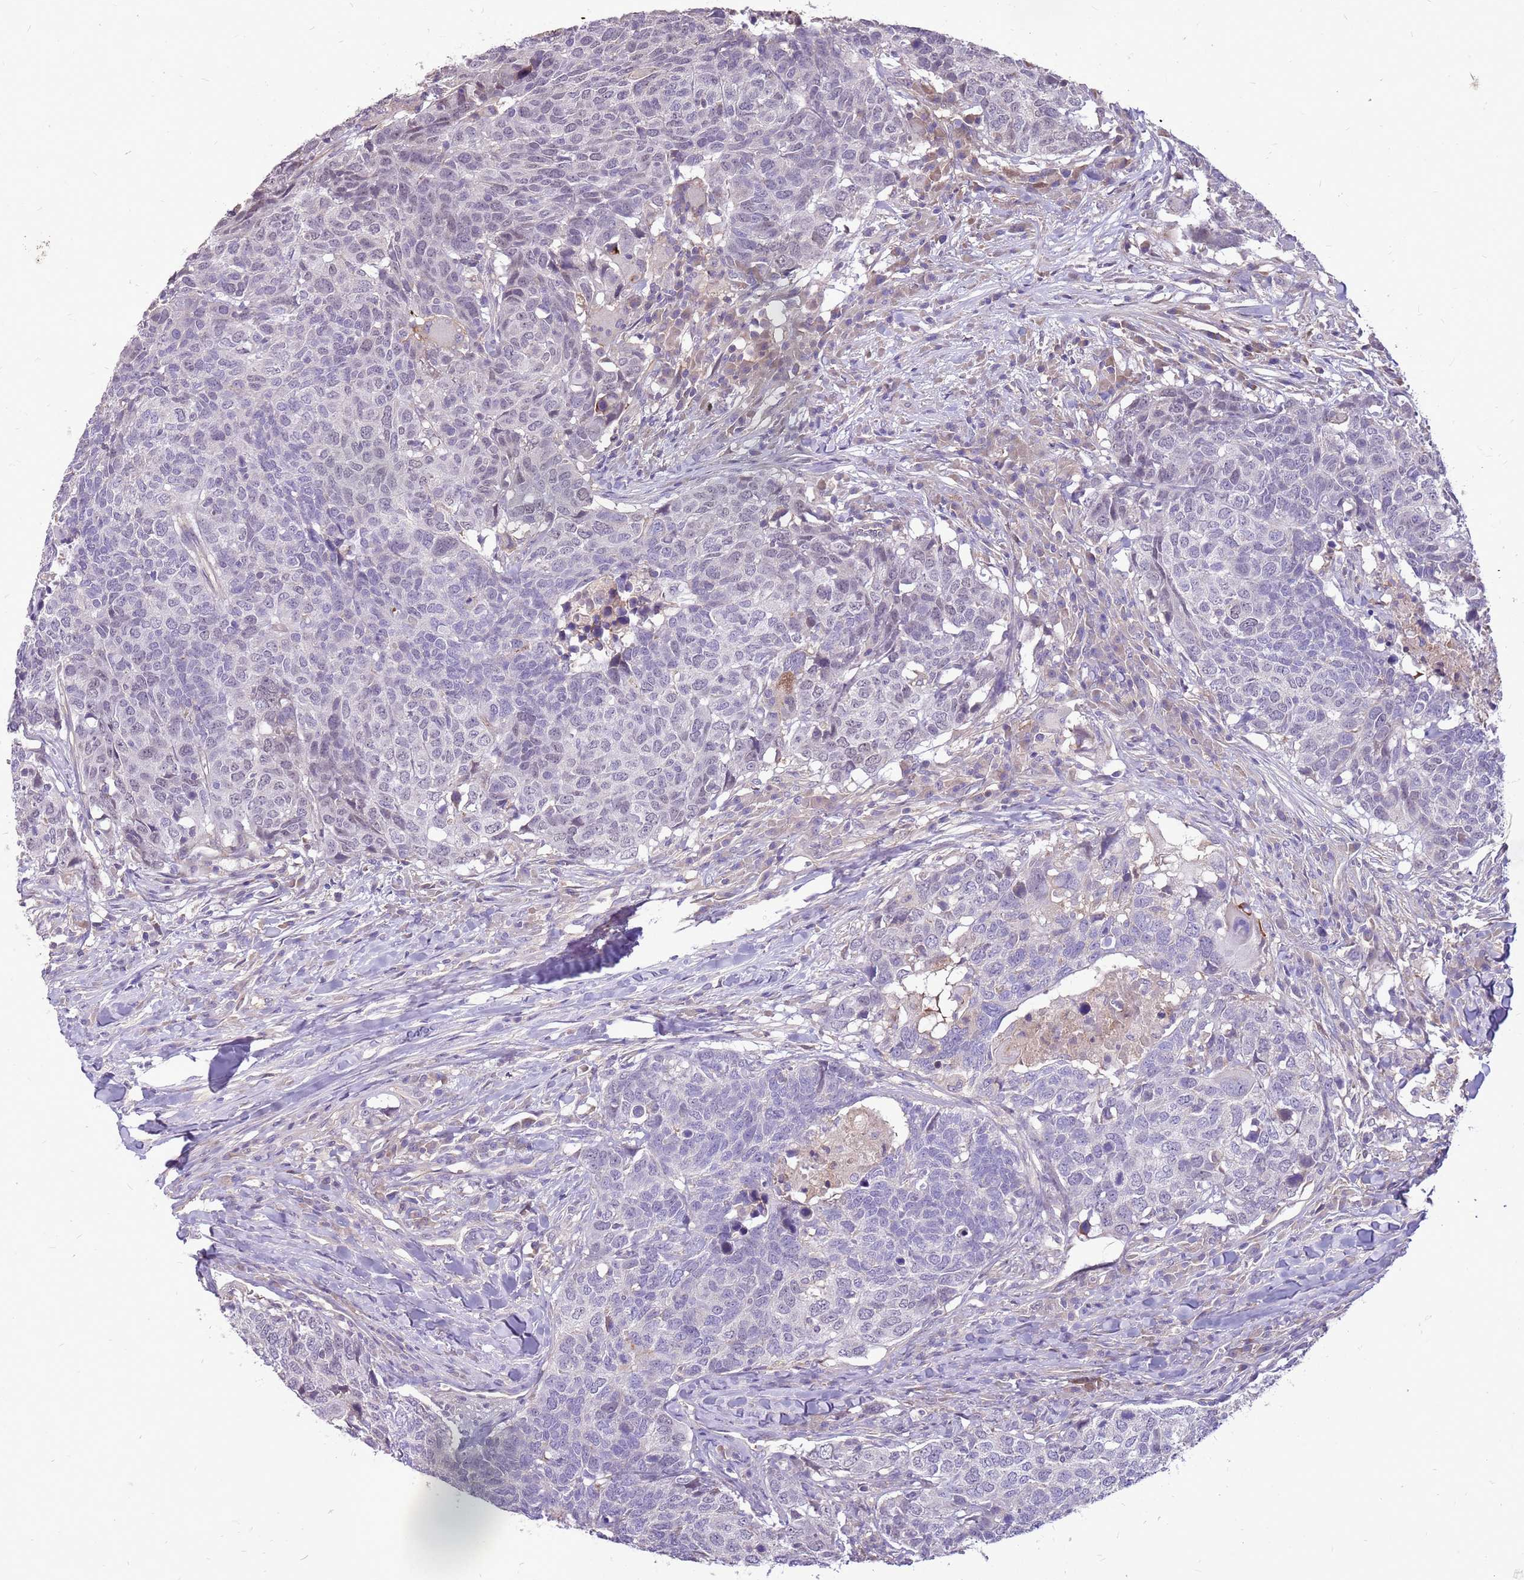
{"staining": {"intensity": "negative", "quantity": "none", "location": "none"}, "tissue": "head and neck cancer", "cell_type": "Tumor cells", "image_type": "cancer", "snomed": [{"axis": "morphology", "description": "Normal tissue, NOS"}, {"axis": "morphology", "description": "Squamous cell carcinoma, NOS"}, {"axis": "topography", "description": "Skeletal muscle"}, {"axis": "topography", "description": "Vascular tissue"}, {"axis": "topography", "description": "Peripheral nerve tissue"}, {"axis": "topography", "description": "Head-Neck"}], "caption": "DAB immunohistochemical staining of head and neck cancer (squamous cell carcinoma) demonstrates no significant expression in tumor cells.", "gene": "WASHC4", "patient": {"sex": "male", "age": 66}}